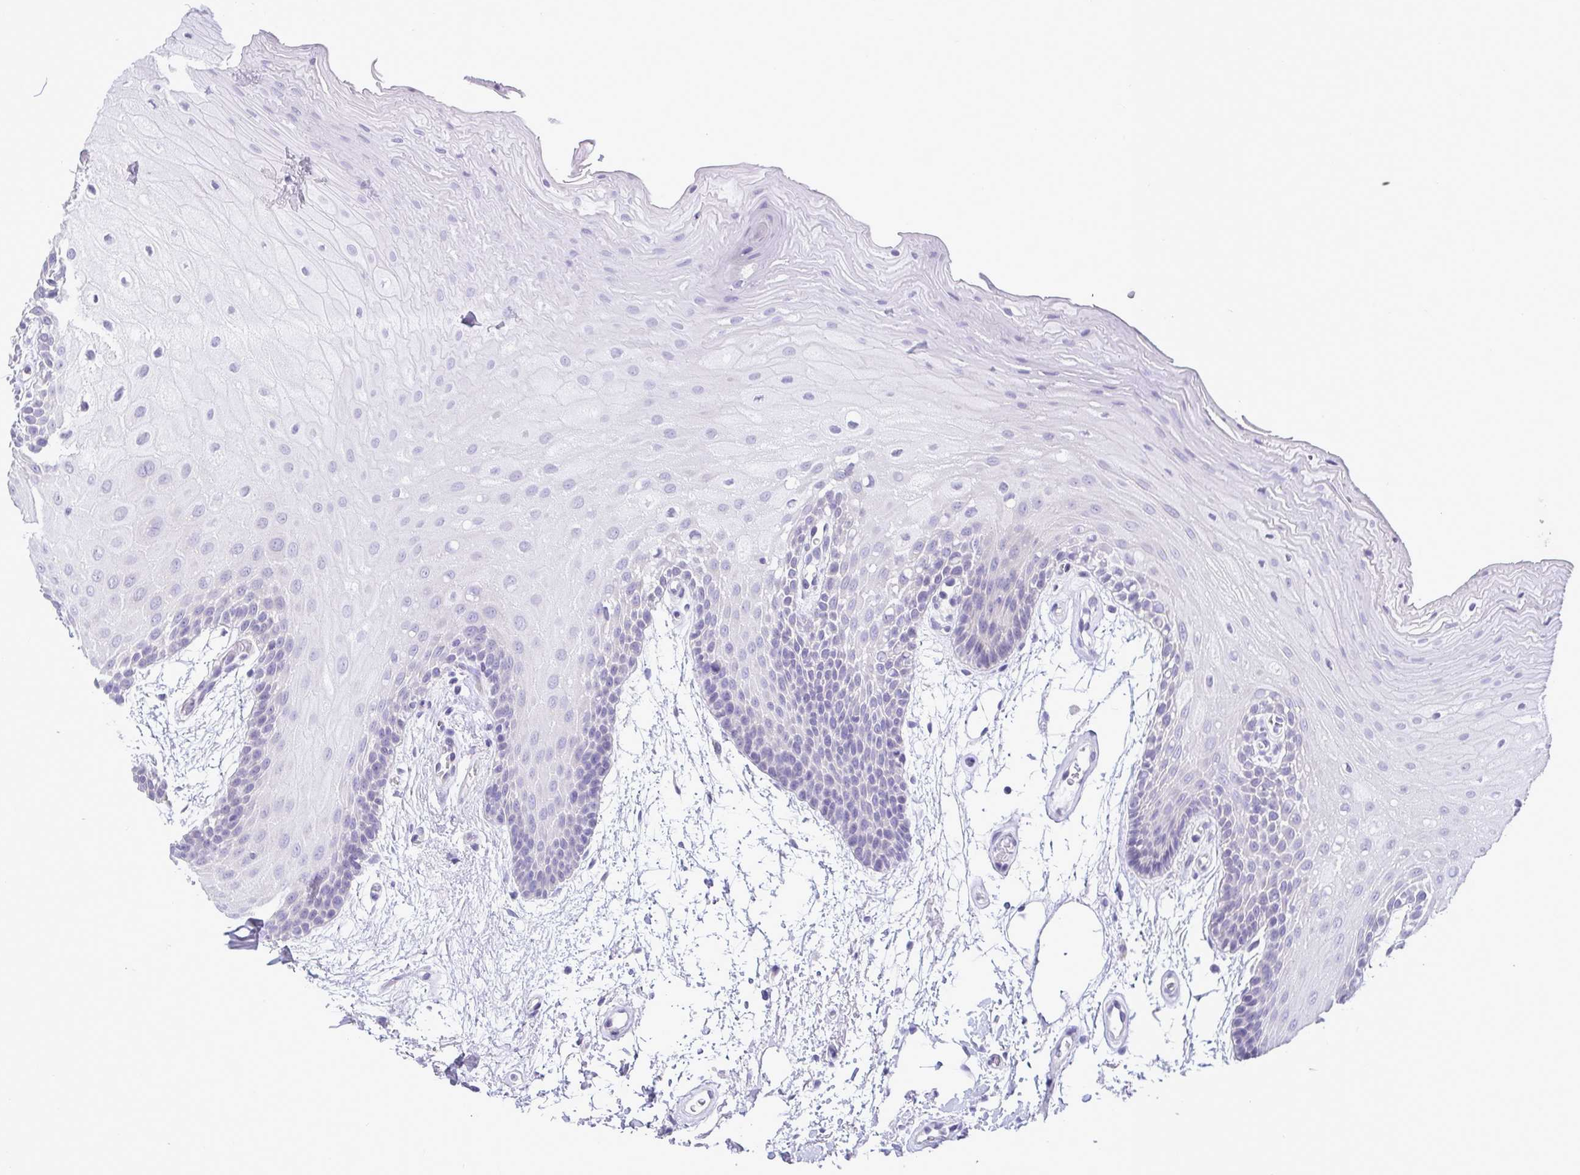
{"staining": {"intensity": "negative", "quantity": "none", "location": "none"}, "tissue": "oral mucosa", "cell_type": "Squamous epithelial cells", "image_type": "normal", "snomed": [{"axis": "morphology", "description": "Normal tissue, NOS"}, {"axis": "morphology", "description": "Squamous cell carcinoma, NOS"}, {"axis": "topography", "description": "Oral tissue"}, {"axis": "topography", "description": "Tounge, NOS"}, {"axis": "topography", "description": "Head-Neck"}], "caption": "Squamous epithelial cells show no significant protein positivity in normal oral mucosa.", "gene": "C4orf33", "patient": {"sex": "male", "age": 62}}